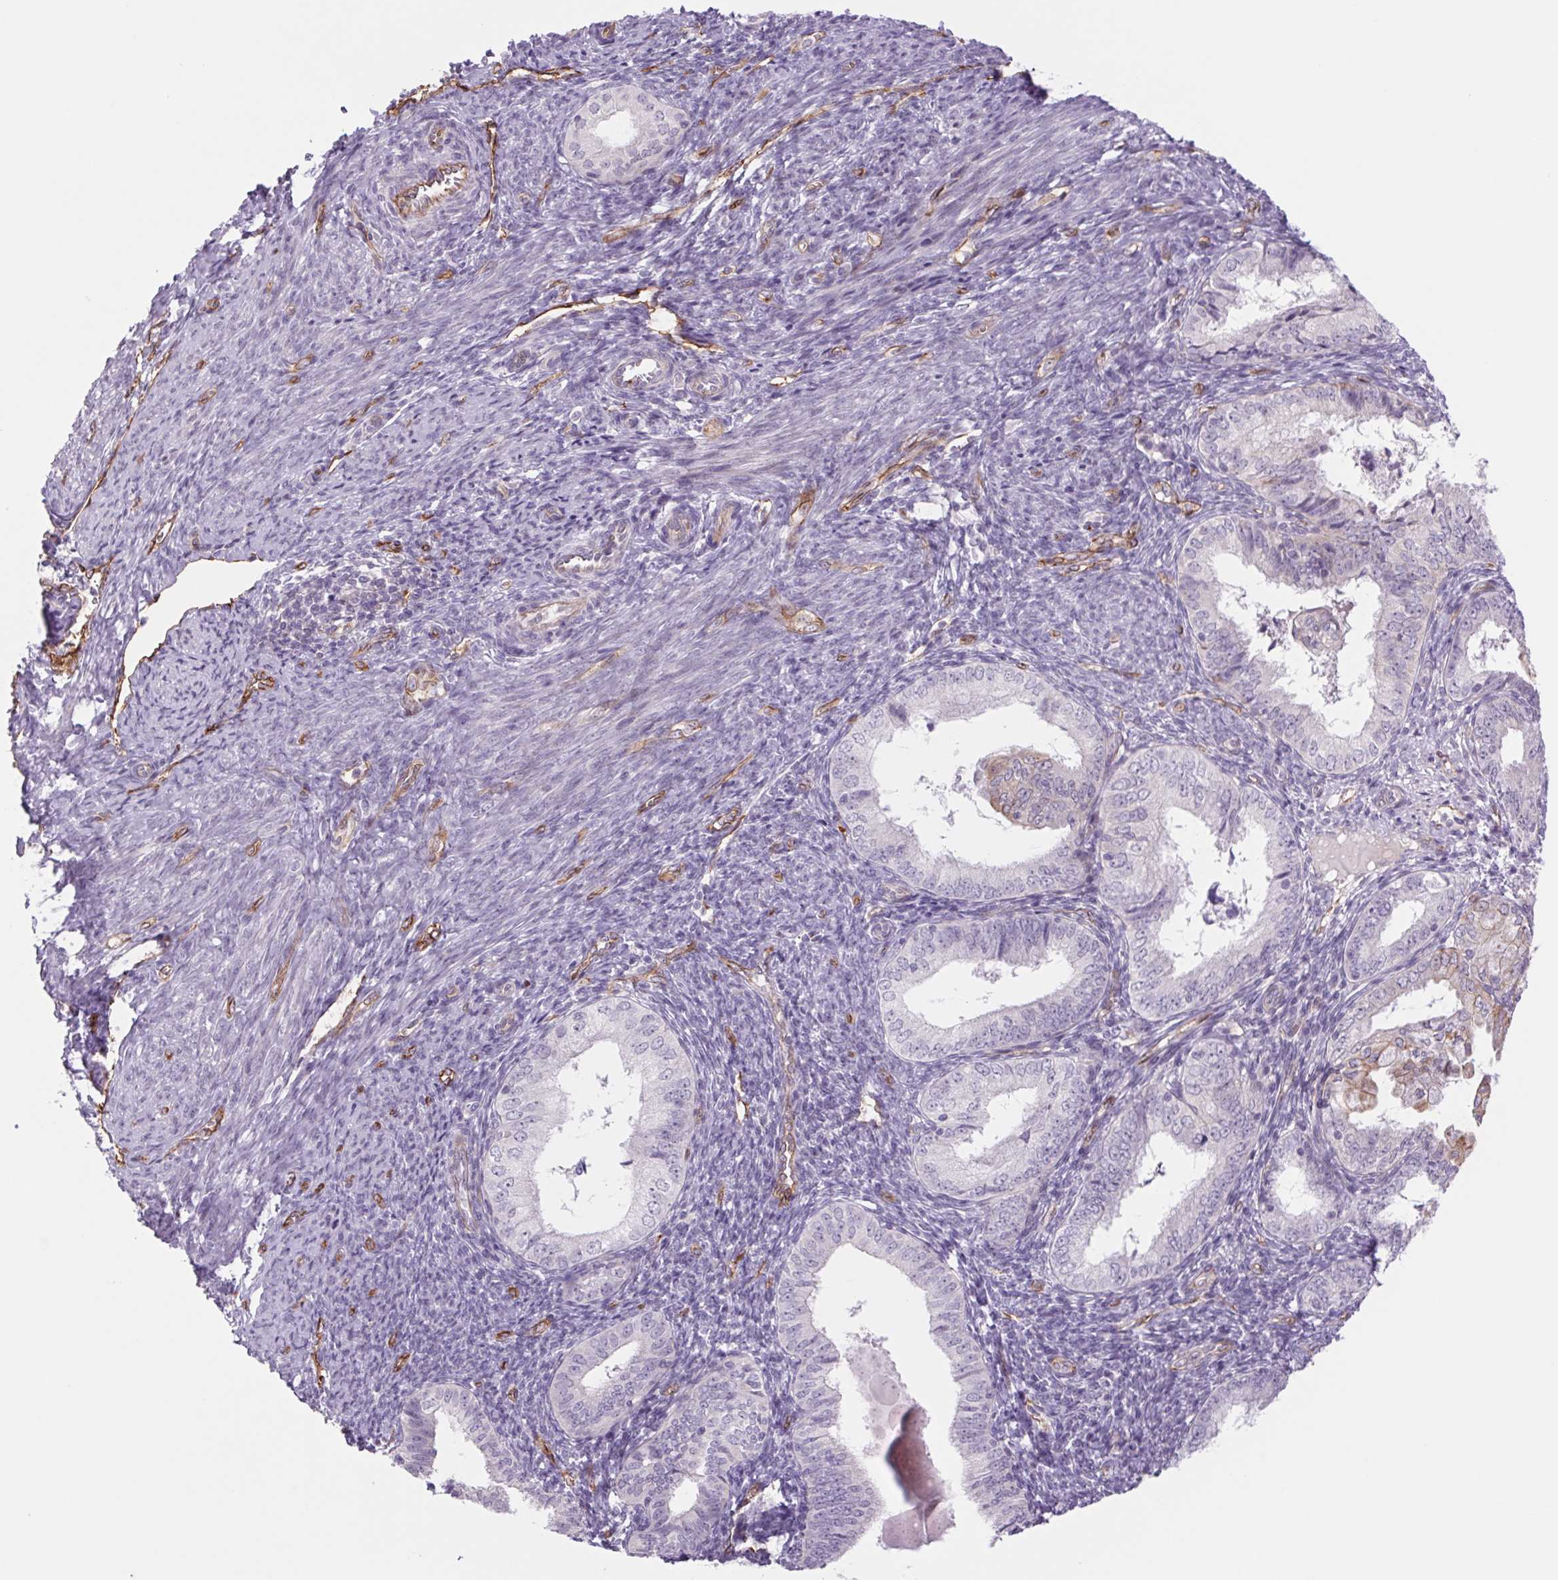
{"staining": {"intensity": "negative", "quantity": "none", "location": "none"}, "tissue": "endometrial cancer", "cell_type": "Tumor cells", "image_type": "cancer", "snomed": [{"axis": "morphology", "description": "Adenocarcinoma, NOS"}, {"axis": "topography", "description": "Endometrium"}], "caption": "Histopathology image shows no significant protein positivity in tumor cells of endometrial cancer (adenocarcinoma). (Brightfield microscopy of DAB immunohistochemistry (IHC) at high magnification).", "gene": "MS4A13", "patient": {"sex": "female", "age": 55}}